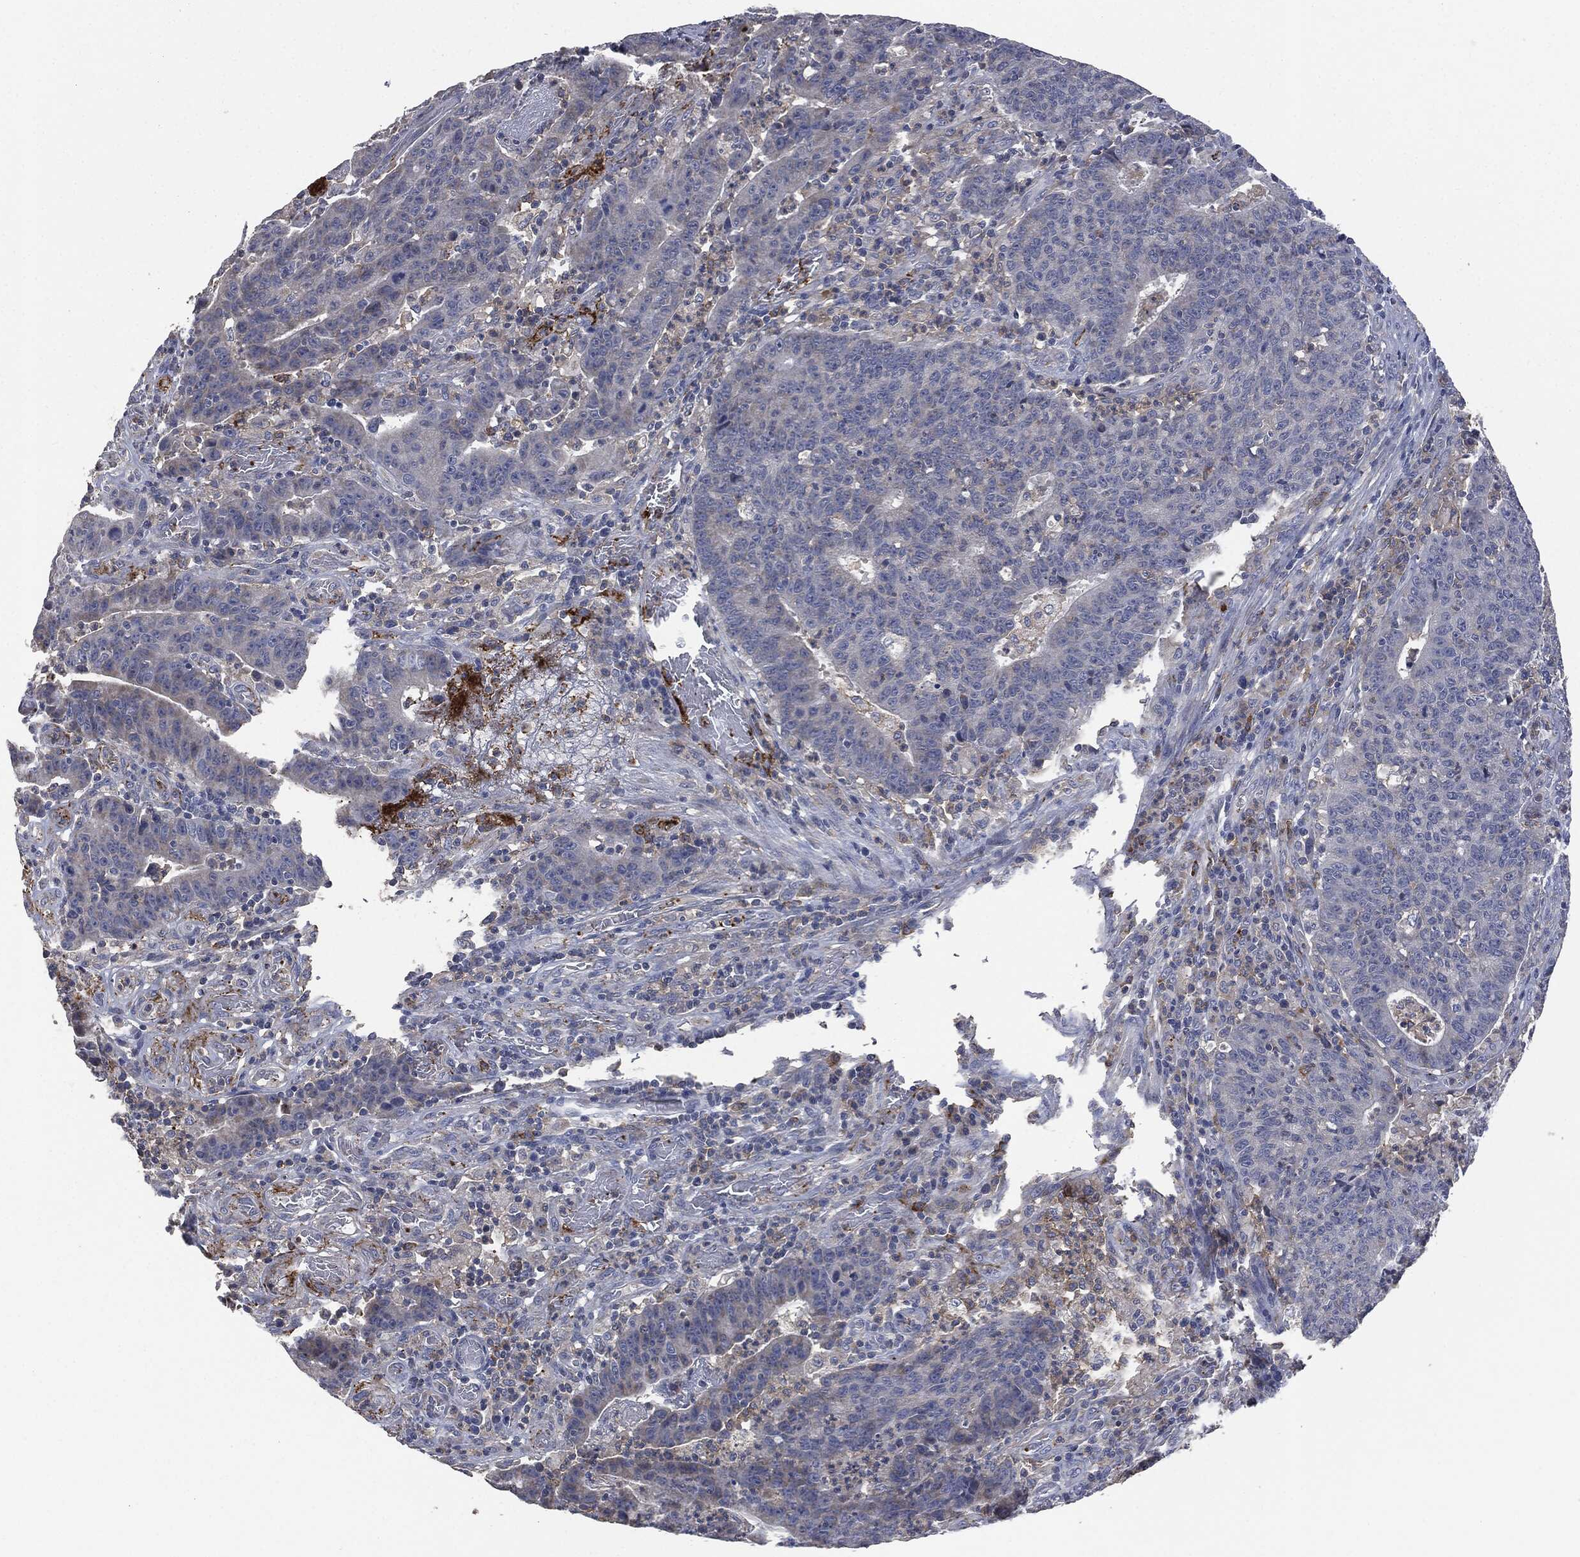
{"staining": {"intensity": "weak", "quantity": "<25%", "location": "cytoplasmic/membranous"}, "tissue": "colorectal cancer", "cell_type": "Tumor cells", "image_type": "cancer", "snomed": [{"axis": "morphology", "description": "Adenocarcinoma, NOS"}, {"axis": "topography", "description": "Colon"}], "caption": "A histopathology image of colorectal cancer (adenocarcinoma) stained for a protein reveals no brown staining in tumor cells.", "gene": "CD33", "patient": {"sex": "female", "age": 75}}